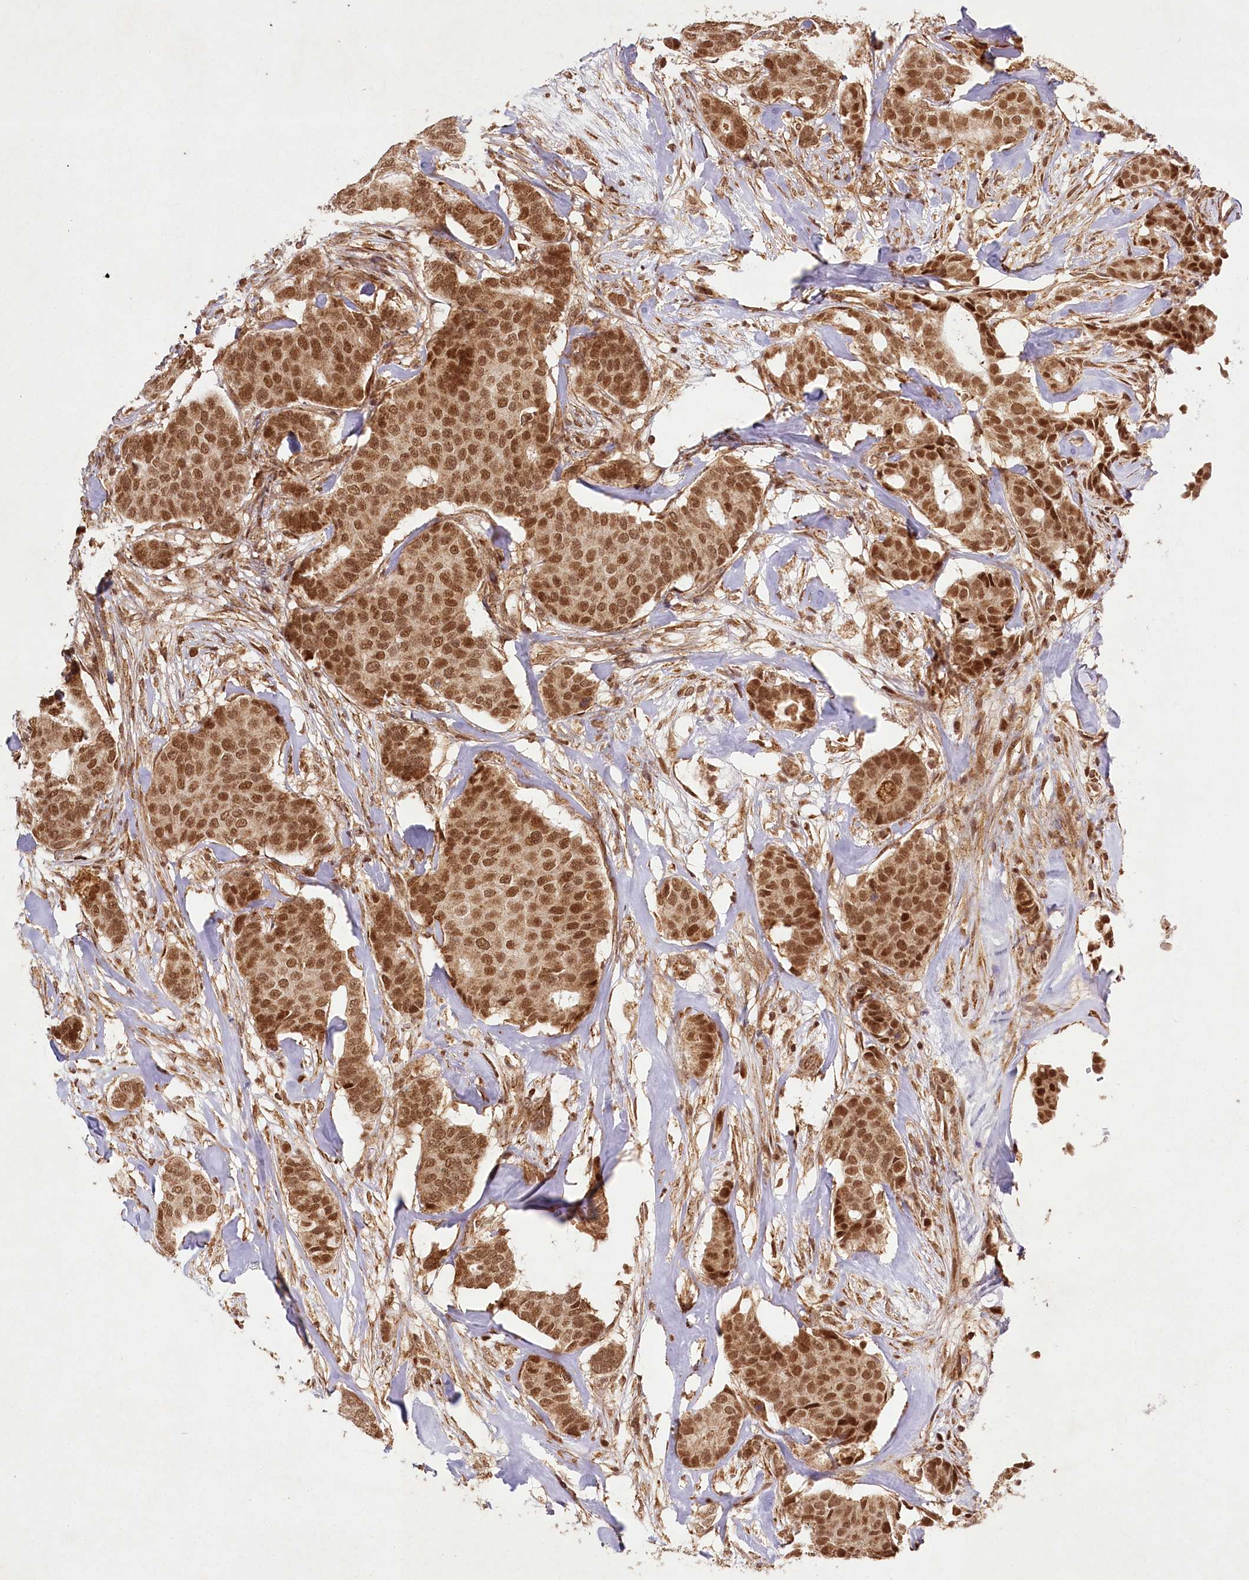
{"staining": {"intensity": "moderate", "quantity": ">75%", "location": "cytoplasmic/membranous,nuclear"}, "tissue": "breast cancer", "cell_type": "Tumor cells", "image_type": "cancer", "snomed": [{"axis": "morphology", "description": "Duct carcinoma"}, {"axis": "topography", "description": "Breast"}], "caption": "IHC histopathology image of neoplastic tissue: human breast cancer stained using IHC reveals medium levels of moderate protein expression localized specifically in the cytoplasmic/membranous and nuclear of tumor cells, appearing as a cytoplasmic/membranous and nuclear brown color.", "gene": "MICU1", "patient": {"sex": "female", "age": 75}}